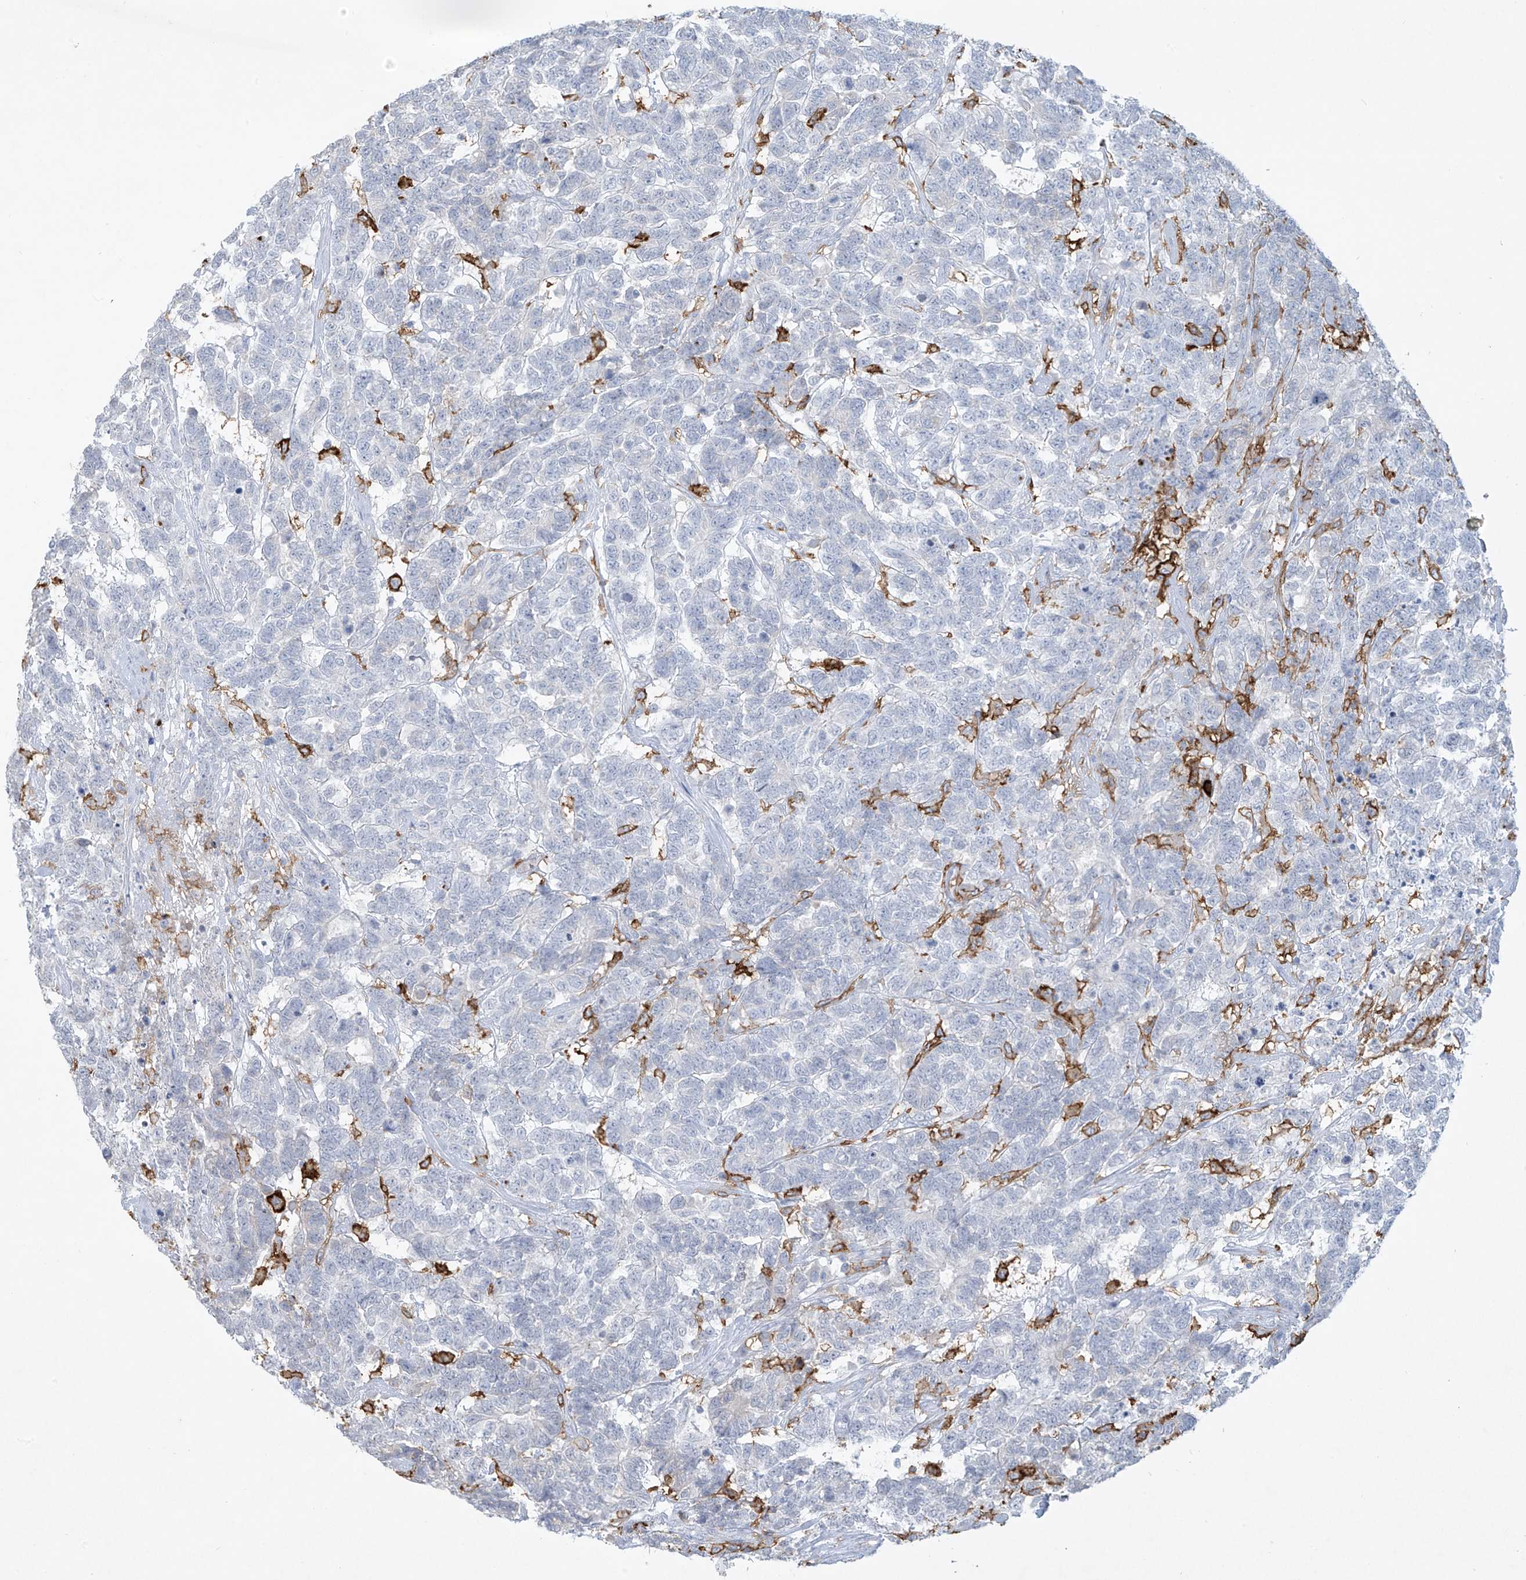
{"staining": {"intensity": "negative", "quantity": "none", "location": "none"}, "tissue": "testis cancer", "cell_type": "Tumor cells", "image_type": "cancer", "snomed": [{"axis": "morphology", "description": "Carcinoma, Embryonal, NOS"}, {"axis": "topography", "description": "Testis"}], "caption": "Immunohistochemical staining of testis embryonal carcinoma demonstrates no significant expression in tumor cells. Brightfield microscopy of IHC stained with DAB (brown) and hematoxylin (blue), captured at high magnification.", "gene": "FCGR3A", "patient": {"sex": "male", "age": 26}}